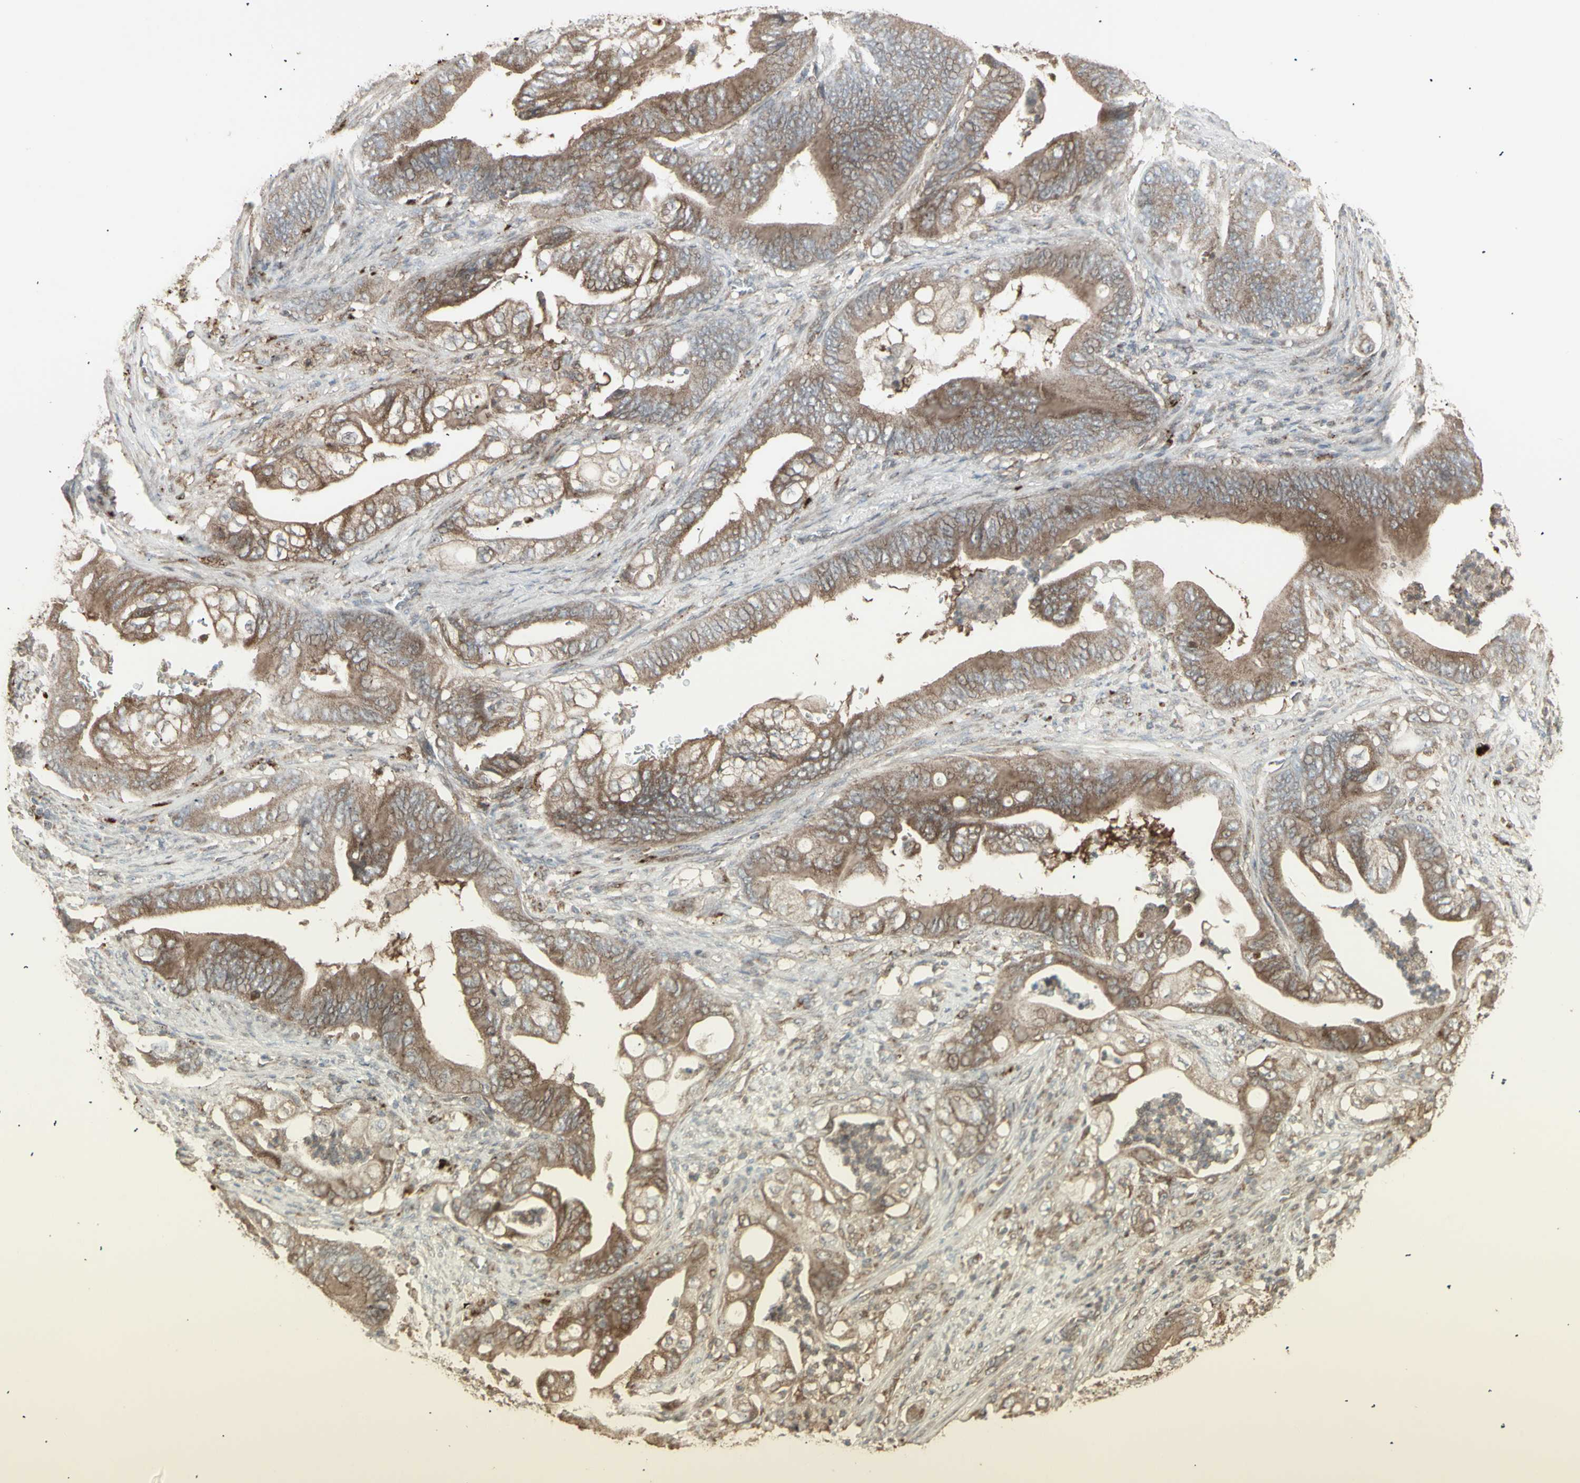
{"staining": {"intensity": "moderate", "quantity": ">75%", "location": "cytoplasmic/membranous"}, "tissue": "stomach cancer", "cell_type": "Tumor cells", "image_type": "cancer", "snomed": [{"axis": "morphology", "description": "Adenocarcinoma, NOS"}, {"axis": "topography", "description": "Stomach"}], "caption": "Tumor cells demonstrate medium levels of moderate cytoplasmic/membranous staining in approximately >75% of cells in stomach adenocarcinoma.", "gene": "RNASEL", "patient": {"sex": "female", "age": 73}}